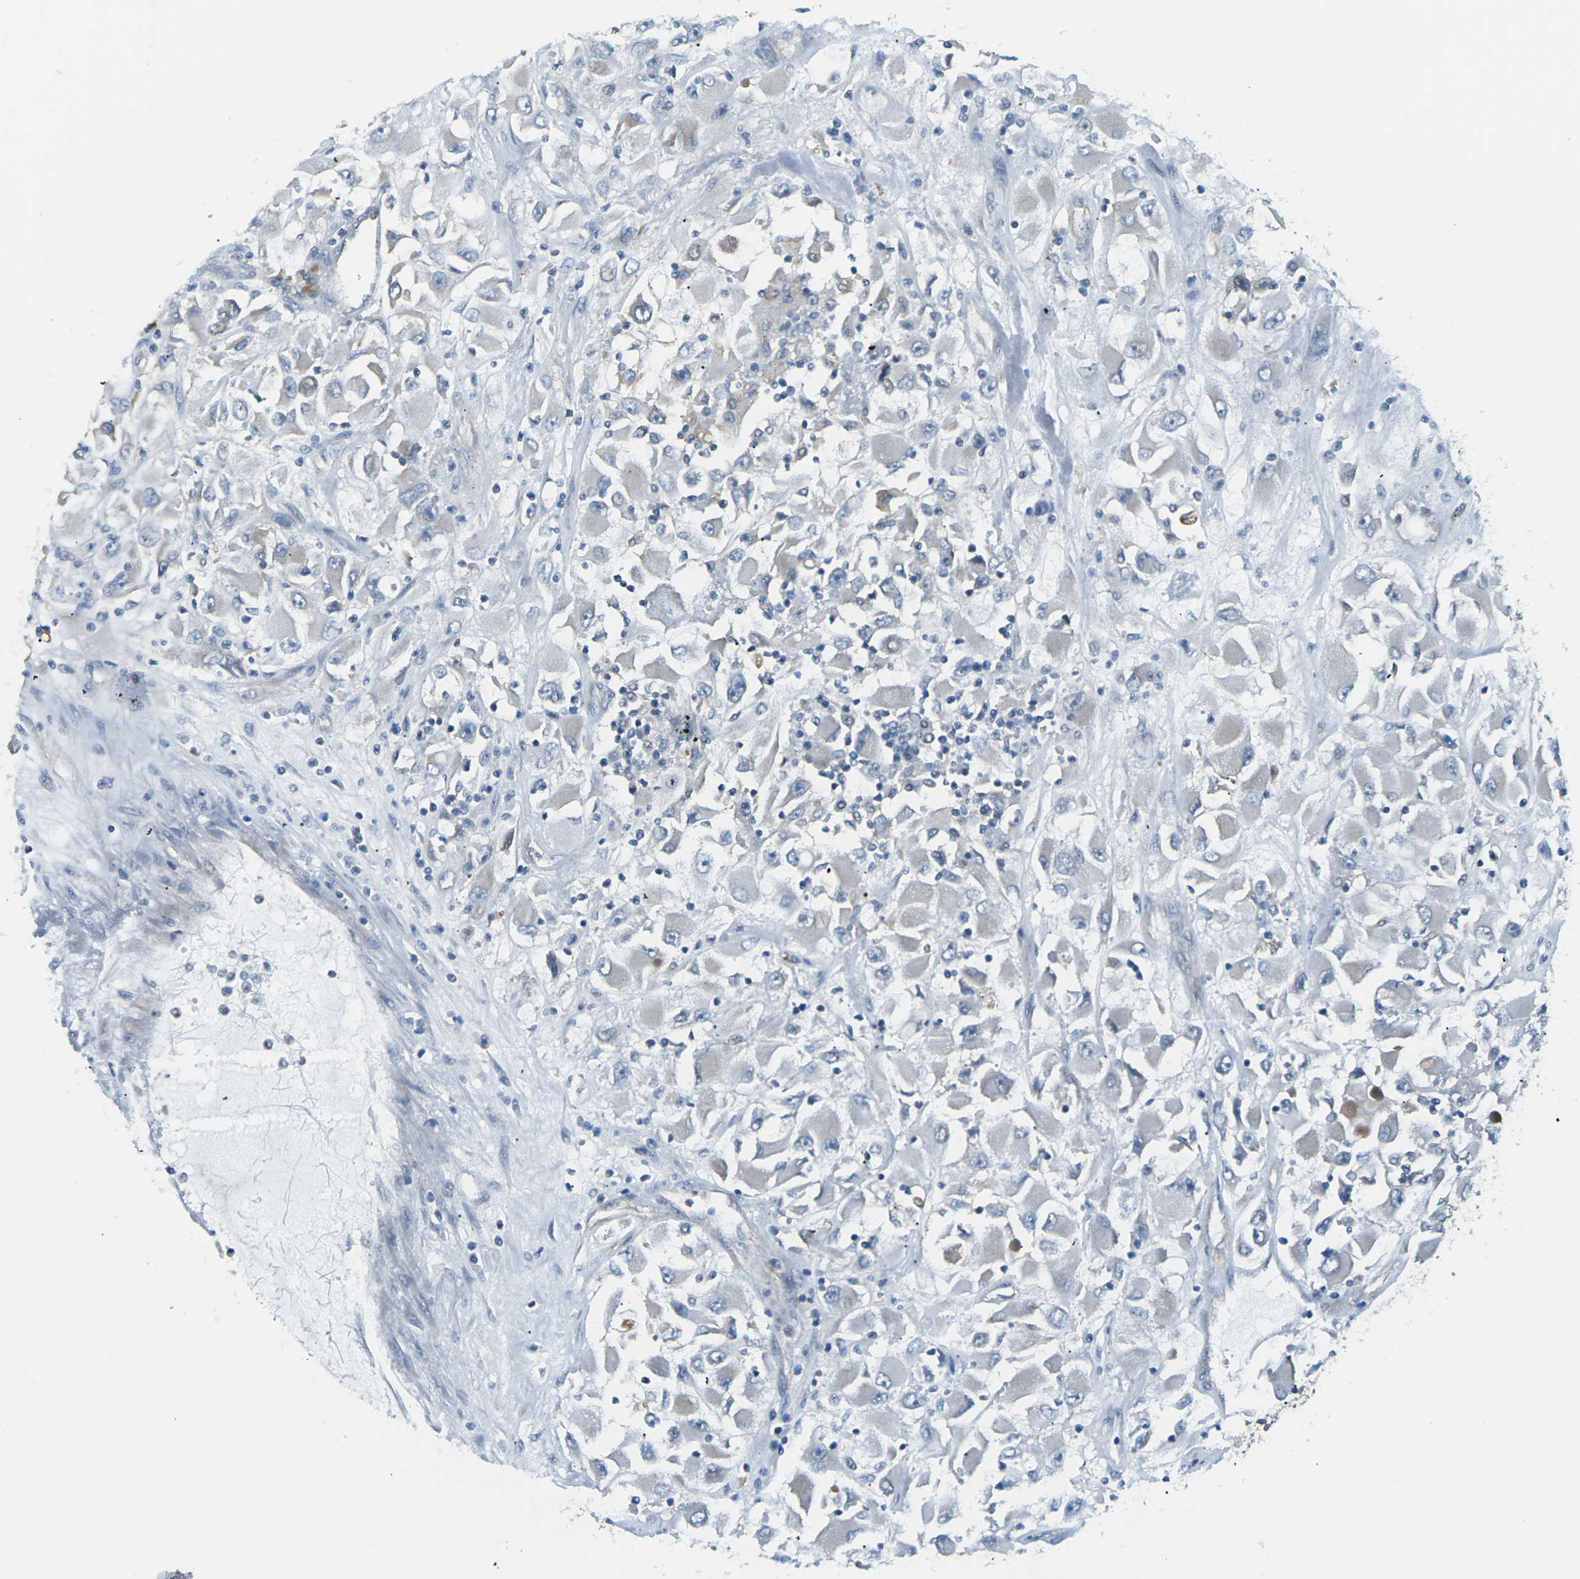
{"staining": {"intensity": "negative", "quantity": "none", "location": "none"}, "tissue": "renal cancer", "cell_type": "Tumor cells", "image_type": "cancer", "snomed": [{"axis": "morphology", "description": "Adenocarcinoma, NOS"}, {"axis": "topography", "description": "Kidney"}], "caption": "Human renal cancer stained for a protein using immunohistochemistry (IHC) reveals no staining in tumor cells.", "gene": "SLC13A3", "patient": {"sex": "female", "age": 52}}